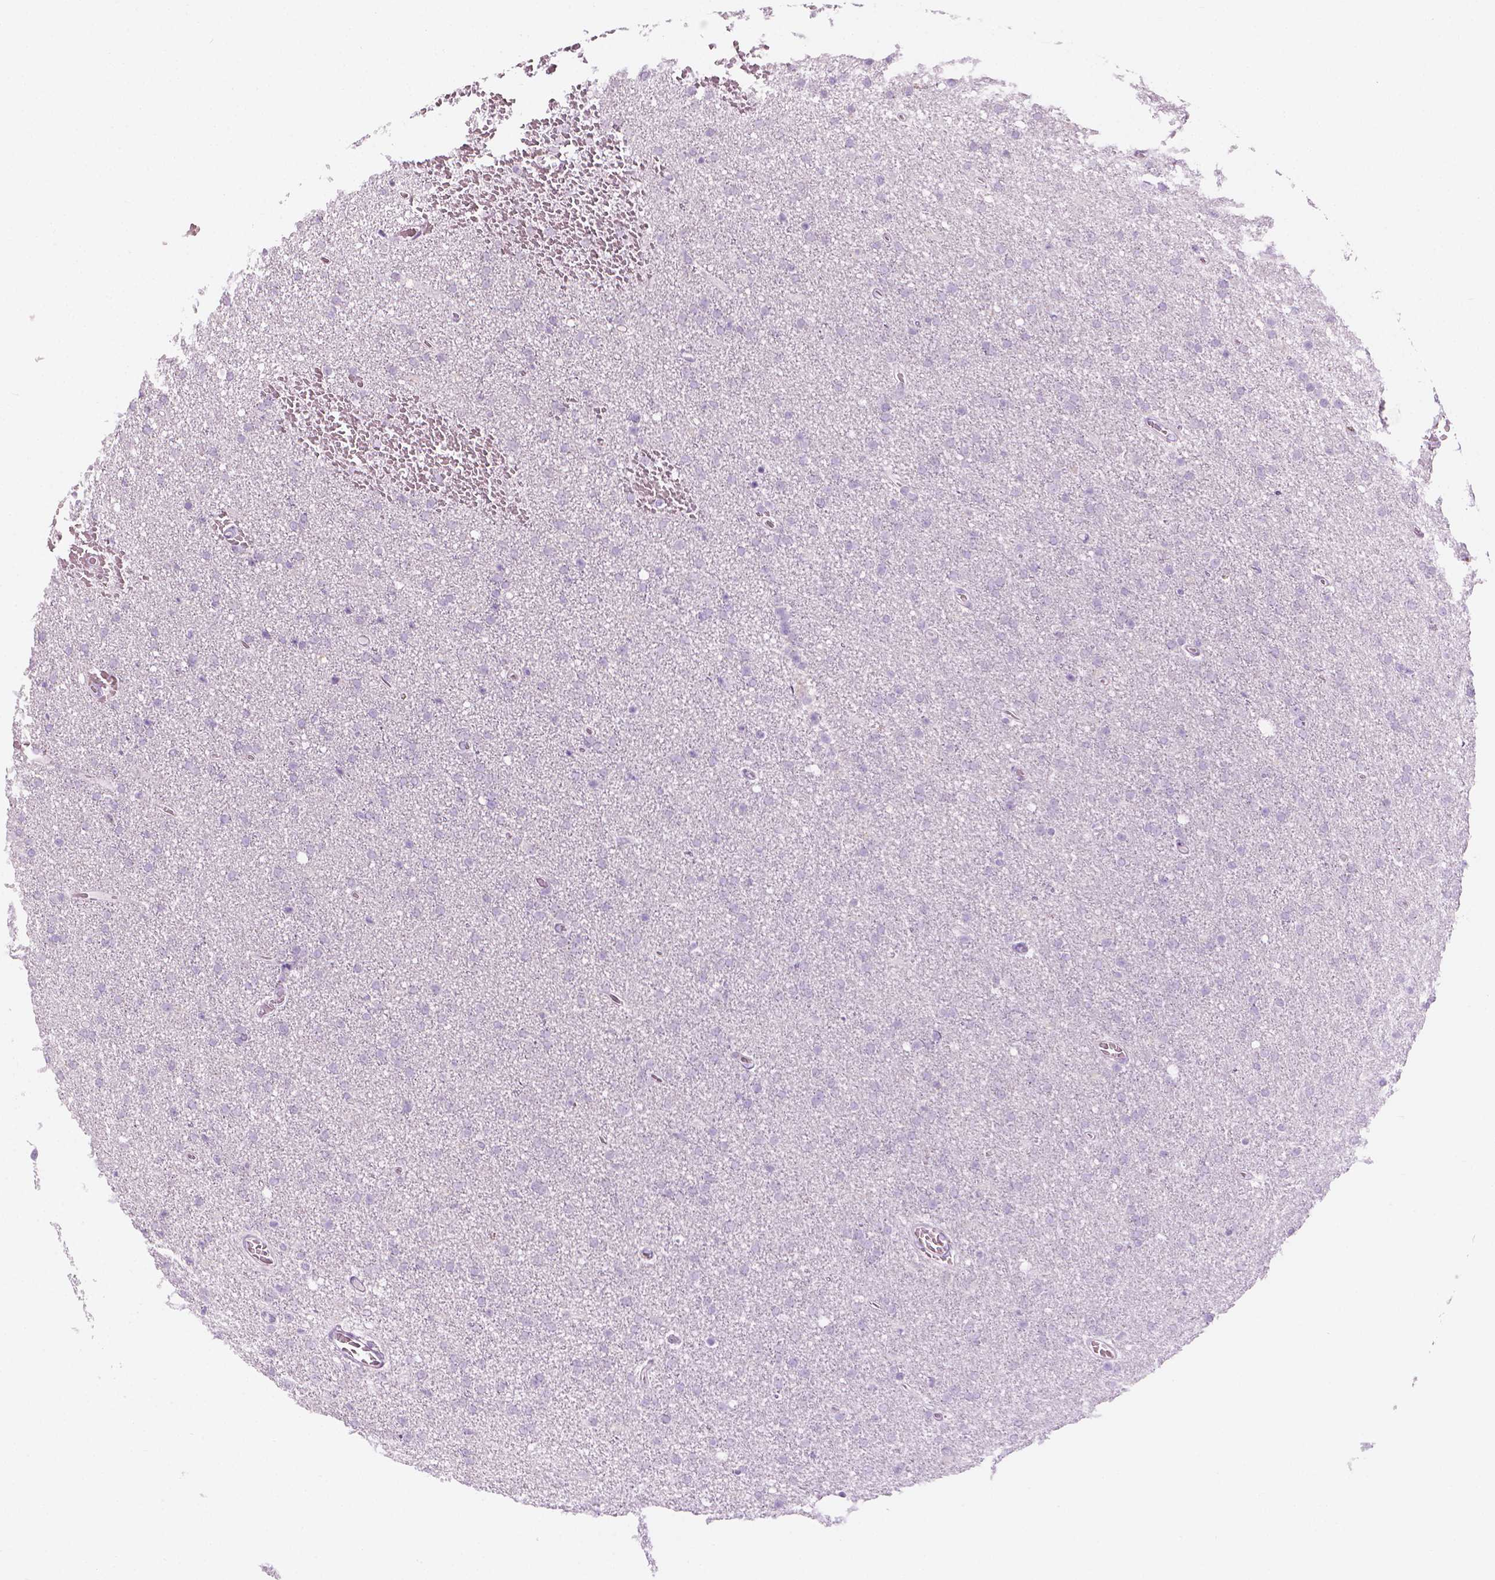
{"staining": {"intensity": "negative", "quantity": "none", "location": "none"}, "tissue": "glioma", "cell_type": "Tumor cells", "image_type": "cancer", "snomed": [{"axis": "morphology", "description": "Glioma, malignant, High grade"}, {"axis": "topography", "description": "Cerebral cortex"}], "caption": "Immunohistochemistry of glioma demonstrates no expression in tumor cells. (DAB (3,3'-diaminobenzidine) immunohistochemistry (IHC), high magnification).", "gene": "SHMT1", "patient": {"sex": "male", "age": 70}}